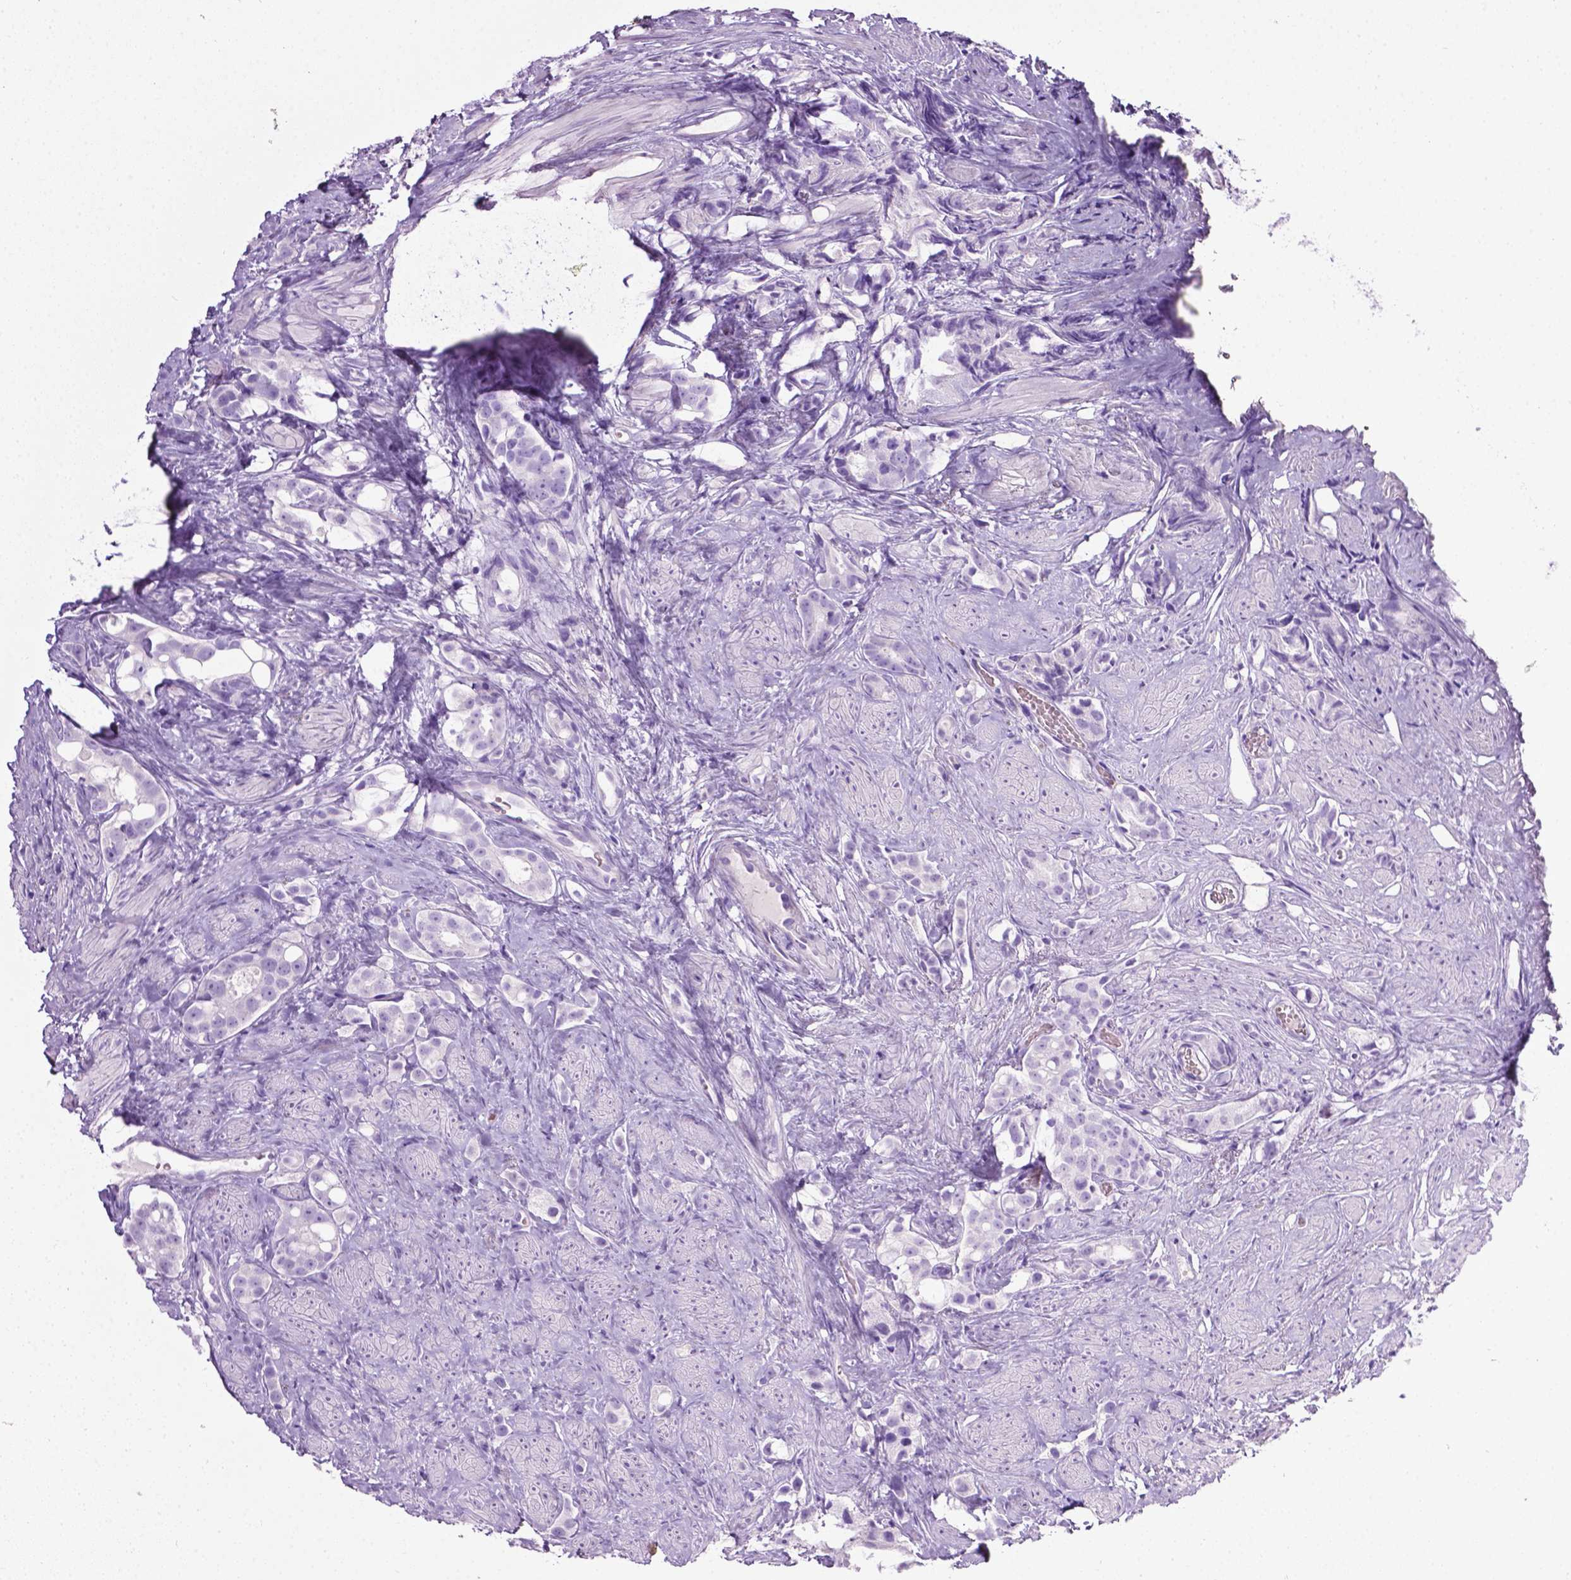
{"staining": {"intensity": "negative", "quantity": "none", "location": "none"}, "tissue": "prostate cancer", "cell_type": "Tumor cells", "image_type": "cancer", "snomed": [{"axis": "morphology", "description": "Adenocarcinoma, High grade"}, {"axis": "topography", "description": "Prostate"}], "caption": "This photomicrograph is of prostate cancer (adenocarcinoma (high-grade)) stained with IHC to label a protein in brown with the nuclei are counter-stained blue. There is no positivity in tumor cells. (DAB IHC visualized using brightfield microscopy, high magnification).", "gene": "LELP1", "patient": {"sex": "male", "age": 75}}